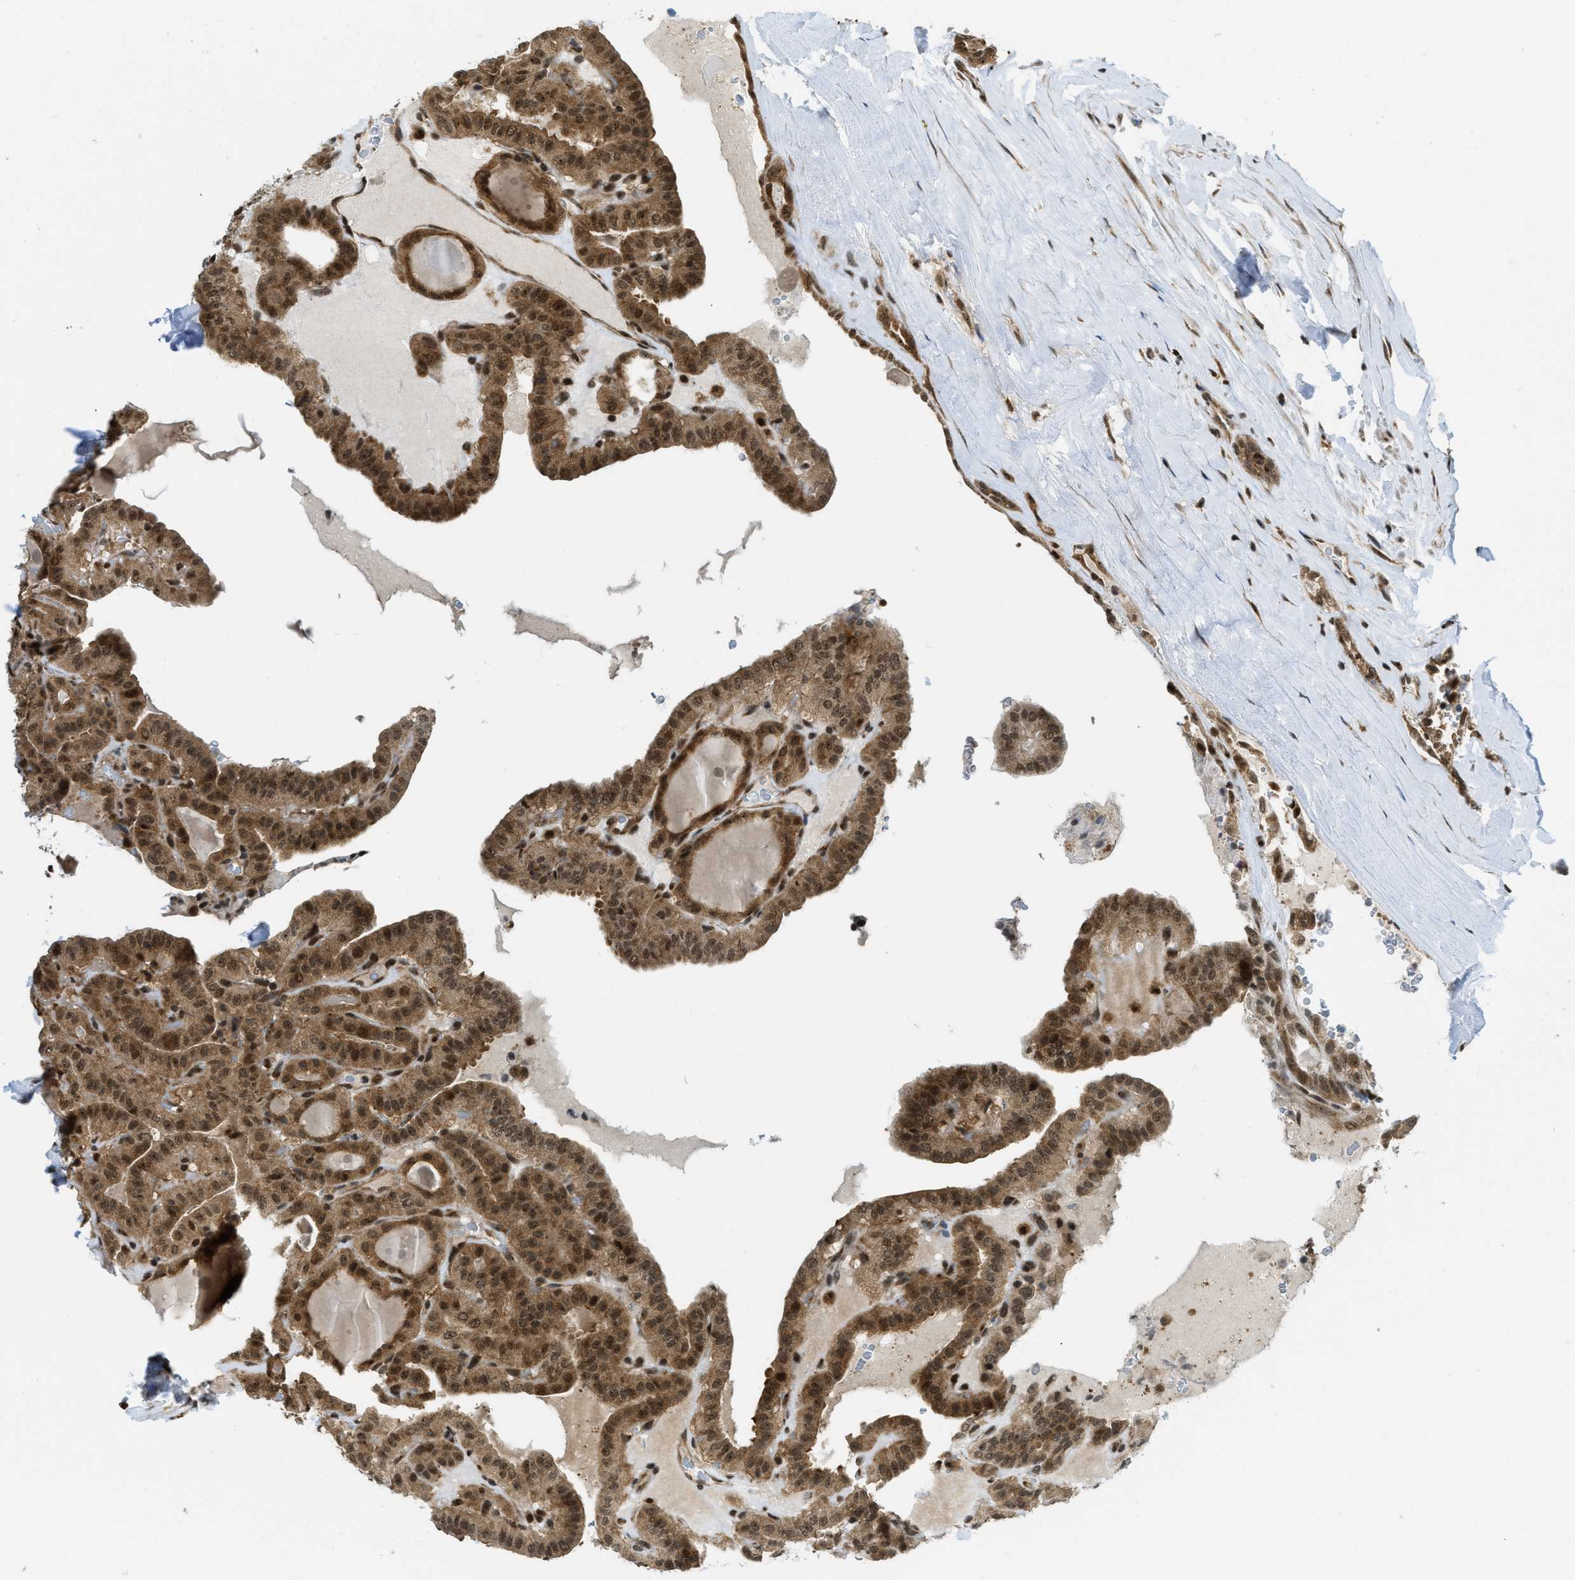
{"staining": {"intensity": "moderate", "quantity": ">75%", "location": "cytoplasmic/membranous,nuclear"}, "tissue": "thyroid cancer", "cell_type": "Tumor cells", "image_type": "cancer", "snomed": [{"axis": "morphology", "description": "Papillary adenocarcinoma, NOS"}, {"axis": "topography", "description": "Thyroid gland"}], "caption": "IHC (DAB) staining of human thyroid cancer displays moderate cytoplasmic/membranous and nuclear protein staining in approximately >75% of tumor cells.", "gene": "TACC1", "patient": {"sex": "male", "age": 77}}